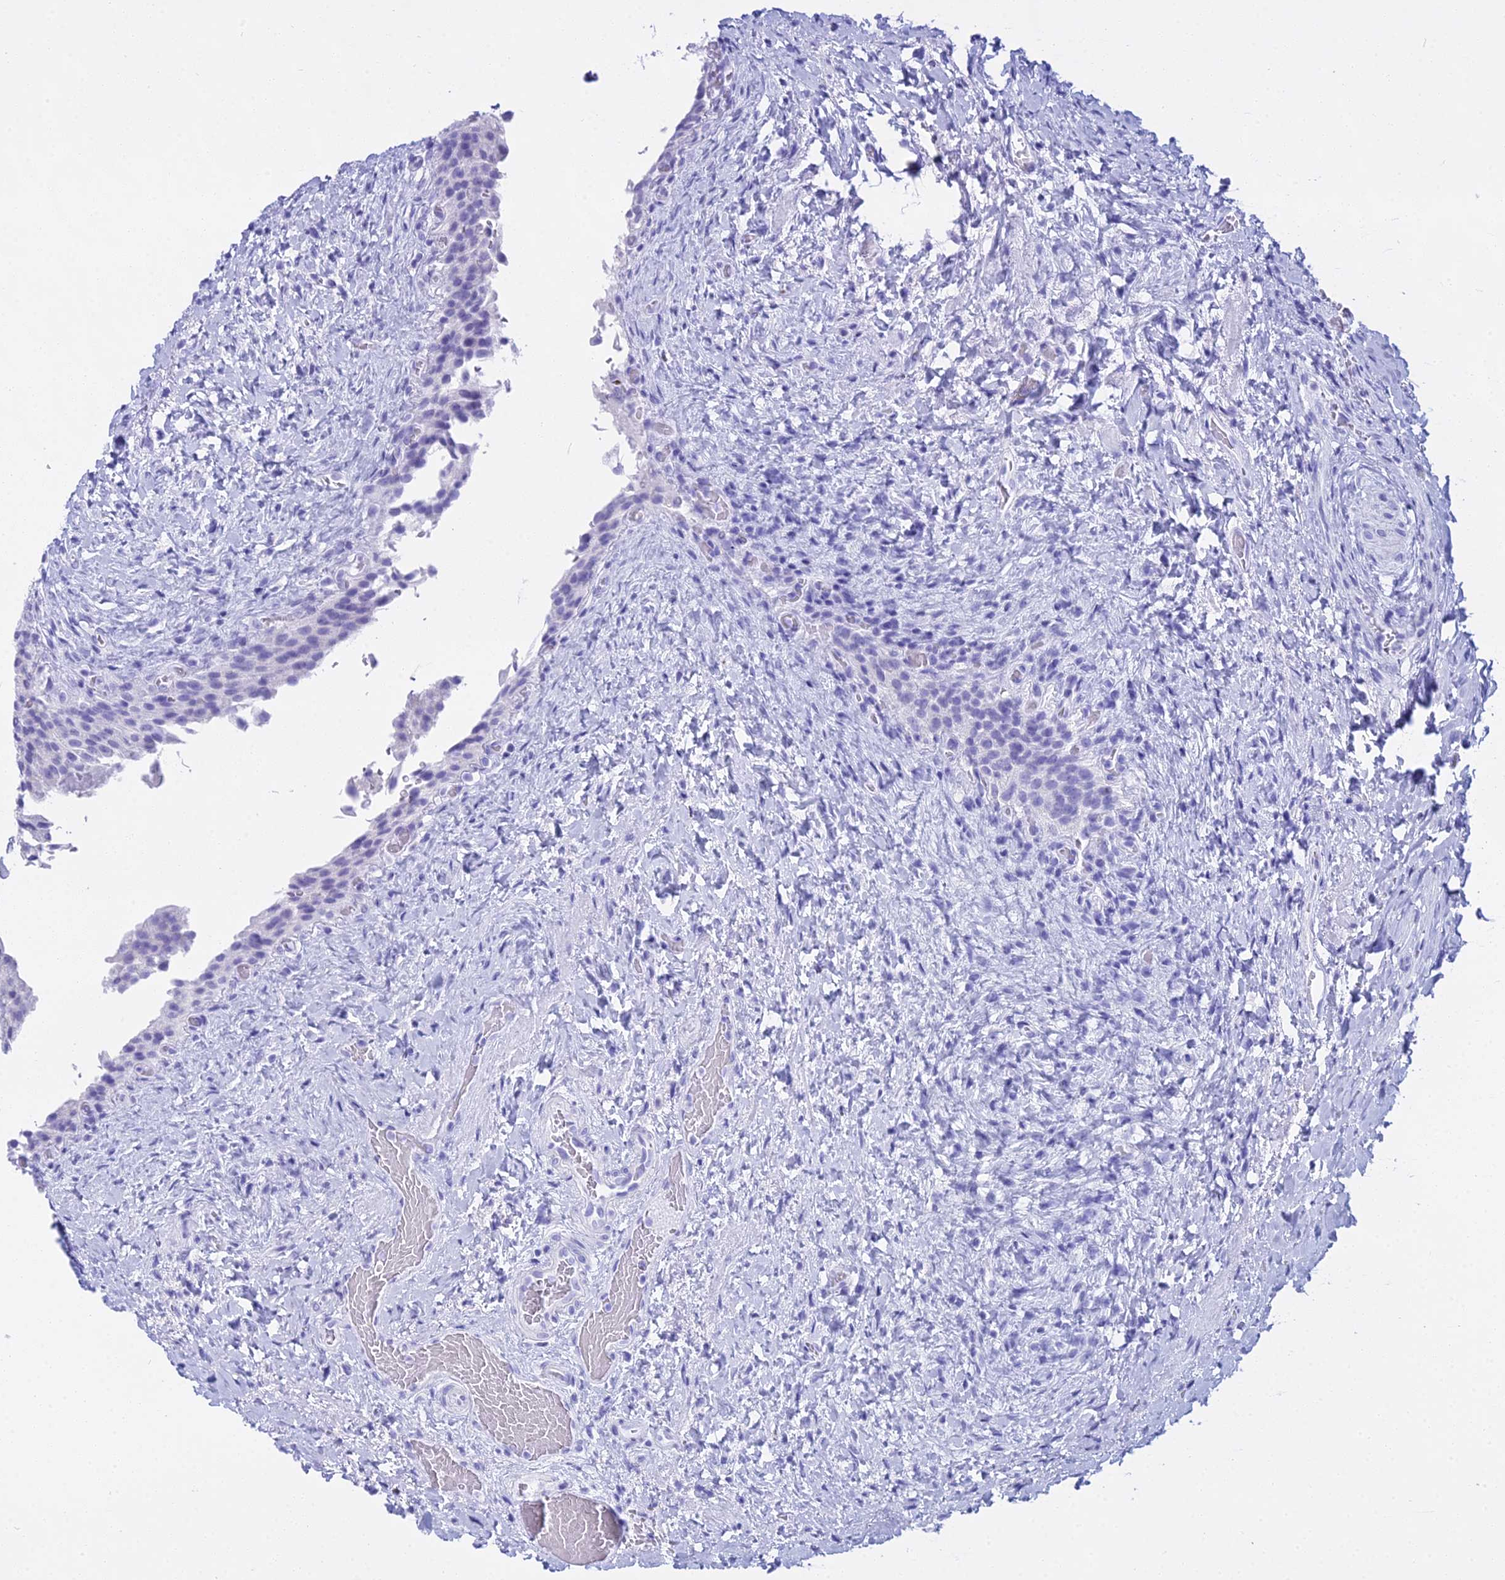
{"staining": {"intensity": "negative", "quantity": "none", "location": "none"}, "tissue": "urinary bladder", "cell_type": "Urothelial cells", "image_type": "normal", "snomed": [{"axis": "morphology", "description": "Normal tissue, NOS"}, {"axis": "morphology", "description": "Inflammation, NOS"}, {"axis": "topography", "description": "Urinary bladder"}], "caption": "This is a micrograph of IHC staining of benign urinary bladder, which shows no positivity in urothelial cells.", "gene": "CGB1", "patient": {"sex": "male", "age": 64}}